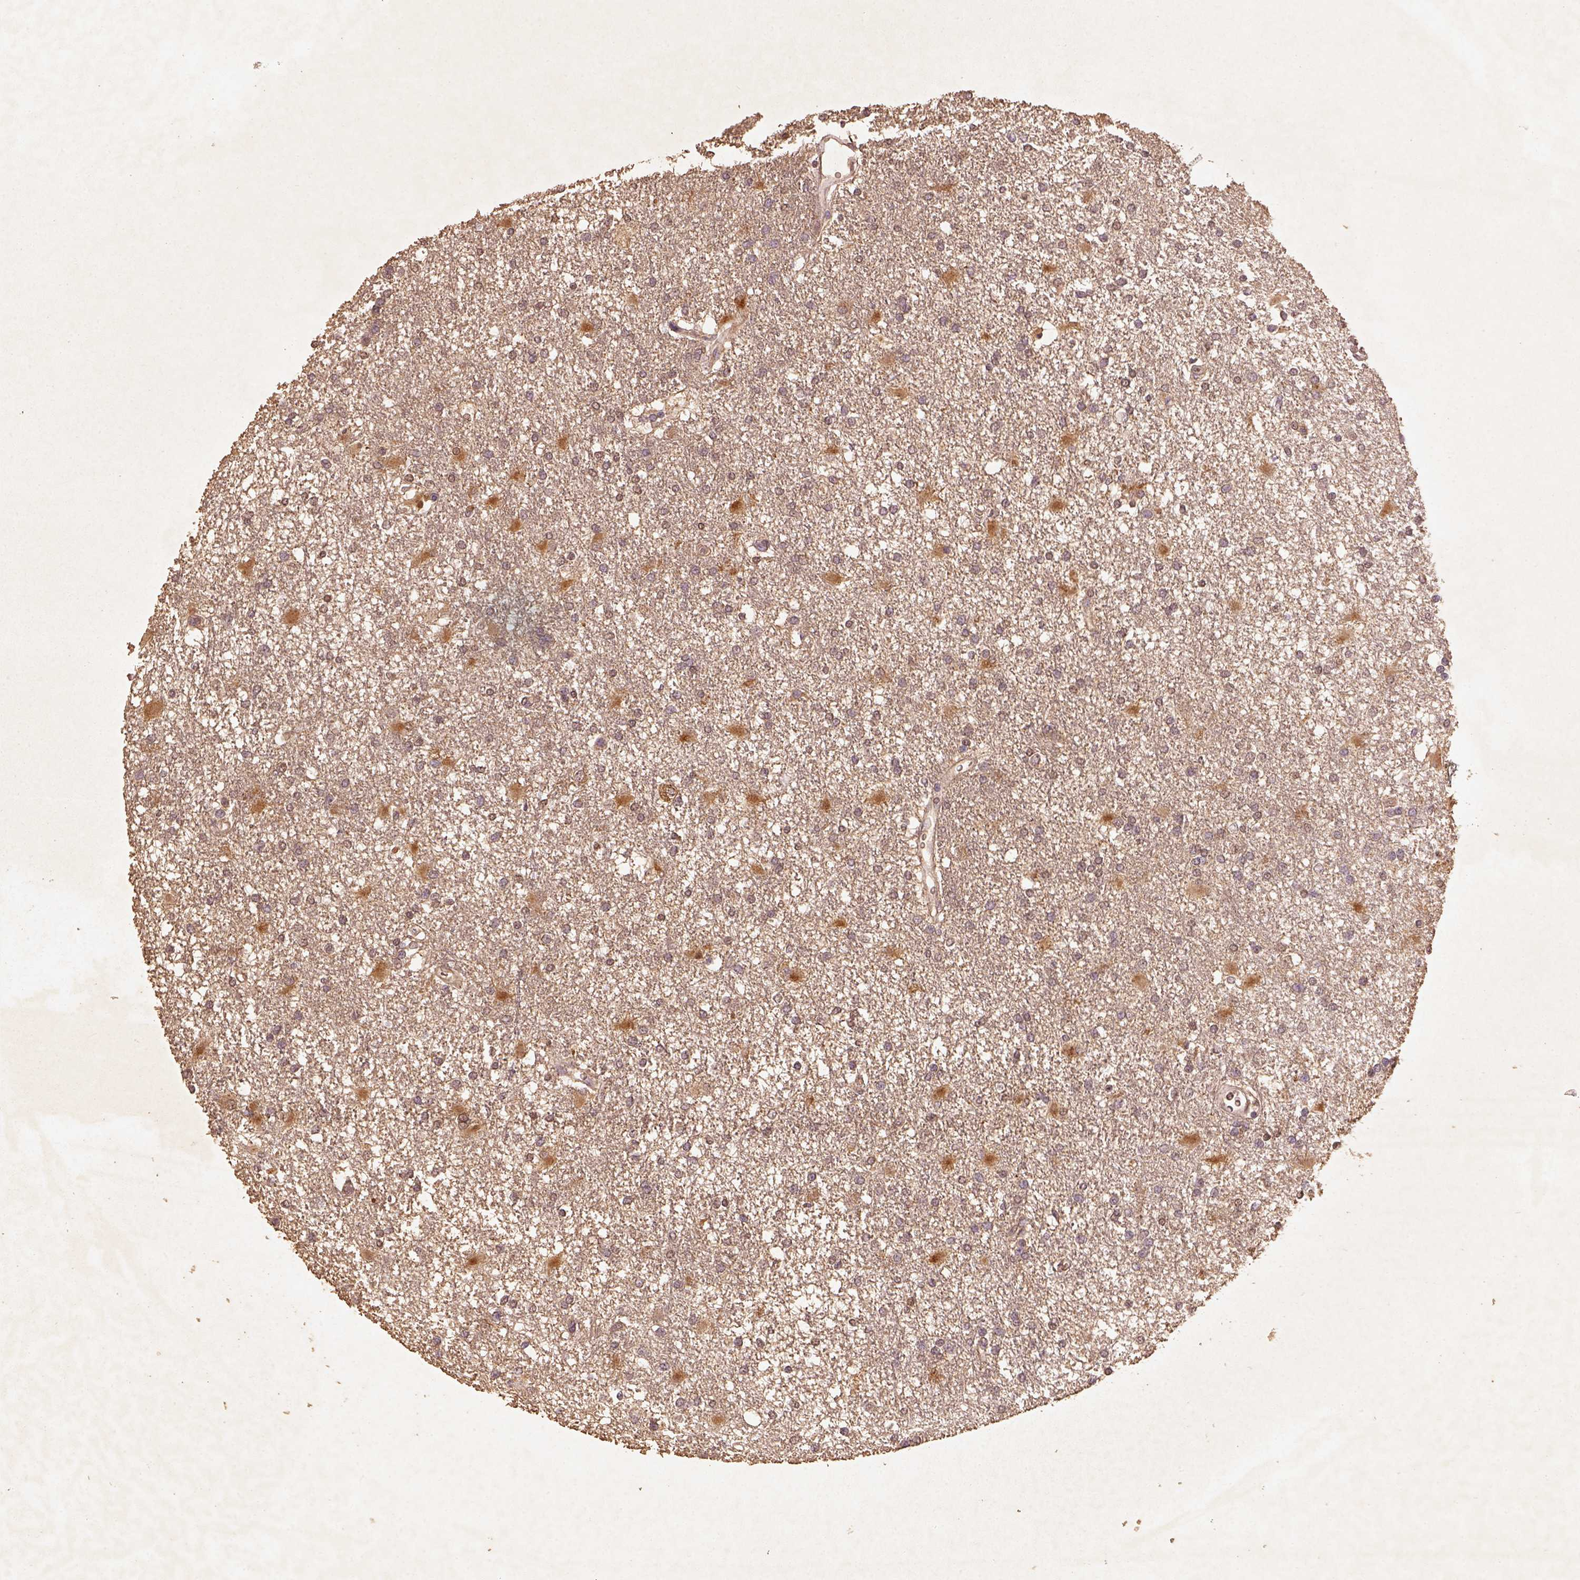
{"staining": {"intensity": "negative", "quantity": "none", "location": "none"}, "tissue": "glioma", "cell_type": "Tumor cells", "image_type": "cancer", "snomed": [{"axis": "morphology", "description": "Glioma, malignant, High grade"}, {"axis": "topography", "description": "Cerebral cortex"}], "caption": "Tumor cells are negative for brown protein staining in glioma.", "gene": "AP2B1", "patient": {"sex": "male", "age": 79}}